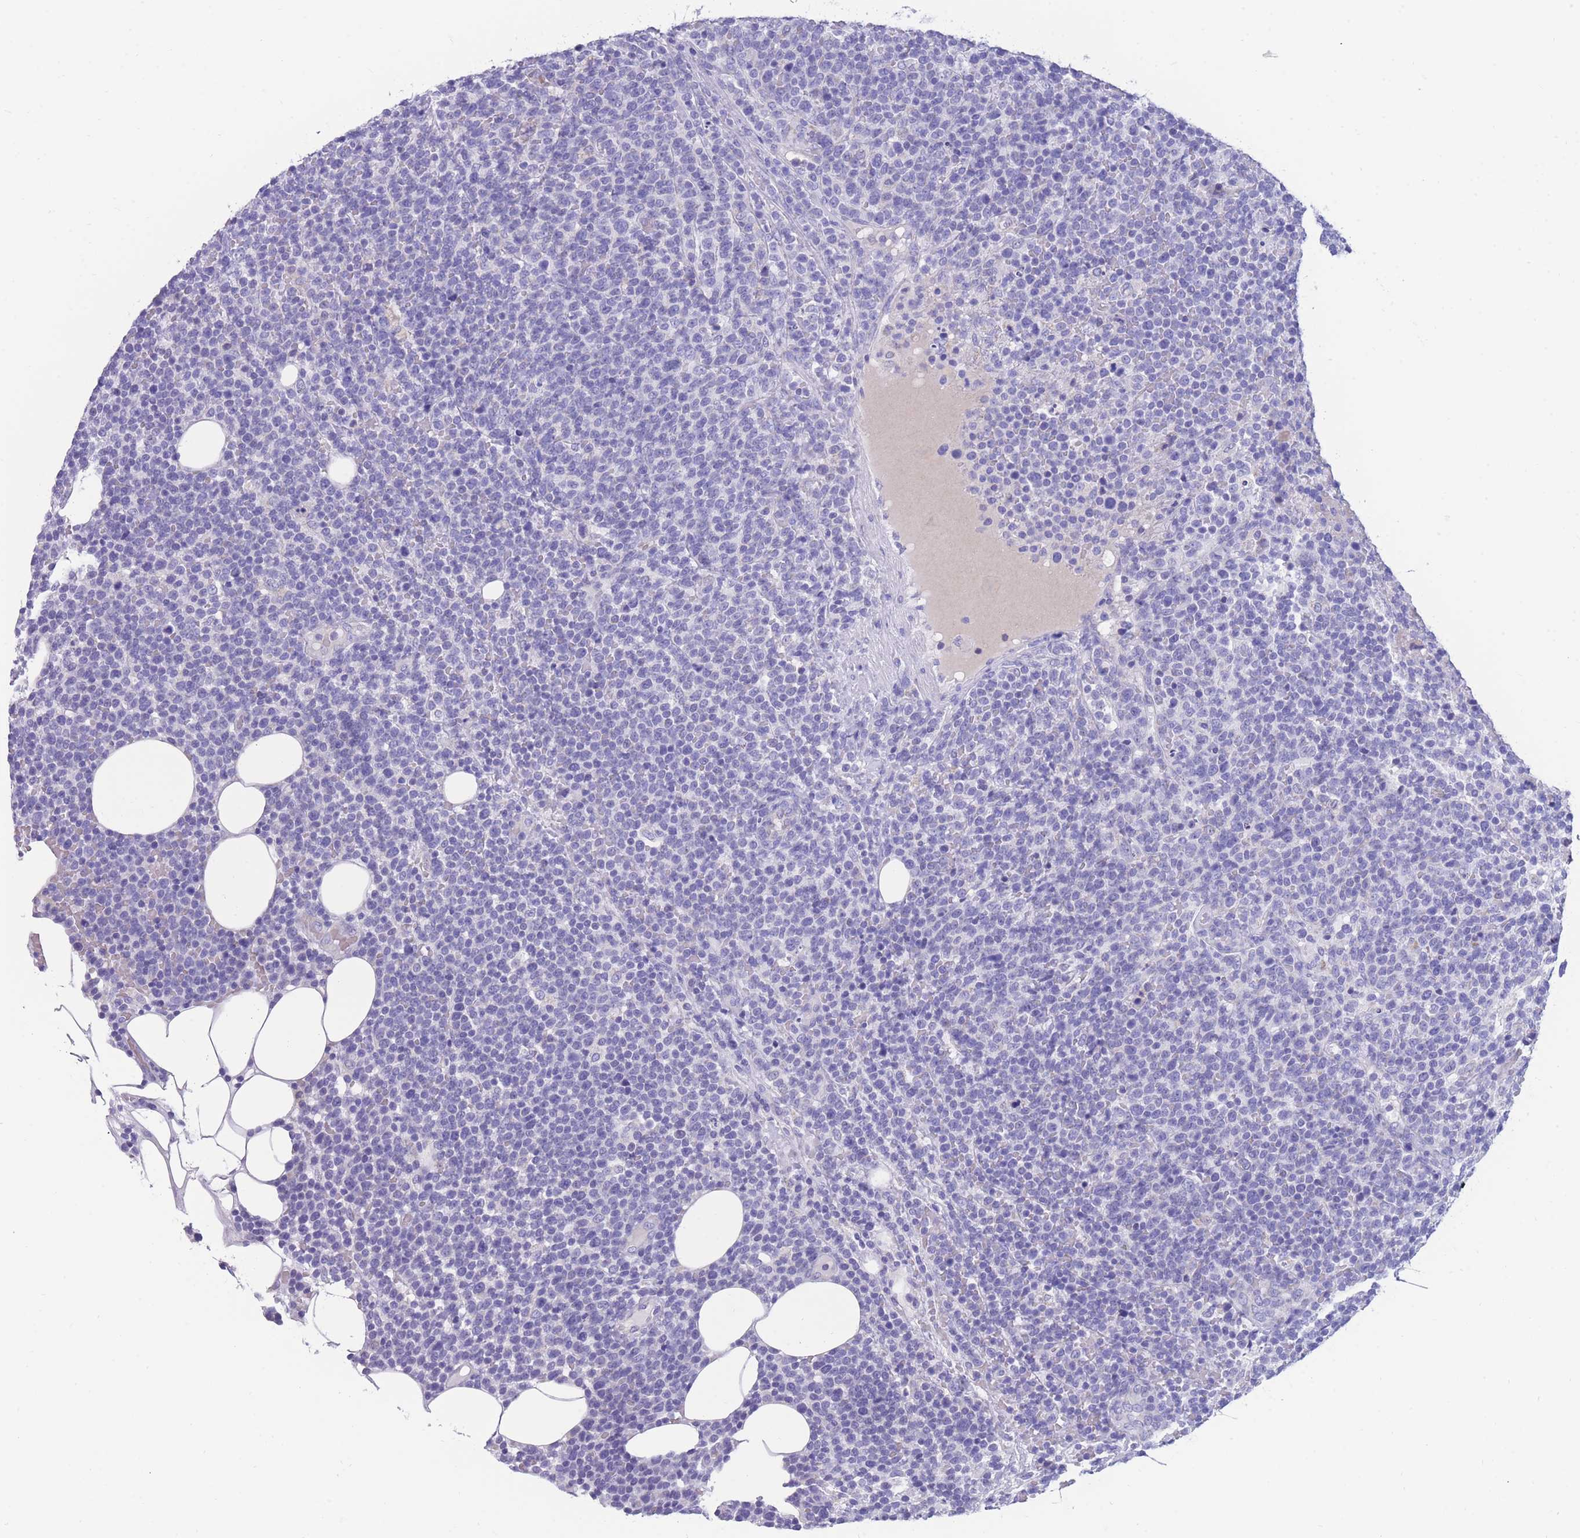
{"staining": {"intensity": "negative", "quantity": "none", "location": "none"}, "tissue": "lymphoma", "cell_type": "Tumor cells", "image_type": "cancer", "snomed": [{"axis": "morphology", "description": "Malignant lymphoma, non-Hodgkin's type, High grade"}, {"axis": "topography", "description": "Lymph node"}], "caption": "Immunohistochemical staining of lymphoma demonstrates no significant staining in tumor cells. (DAB (3,3'-diaminobenzidine) IHC with hematoxylin counter stain).", "gene": "INTS2", "patient": {"sex": "male", "age": 61}}